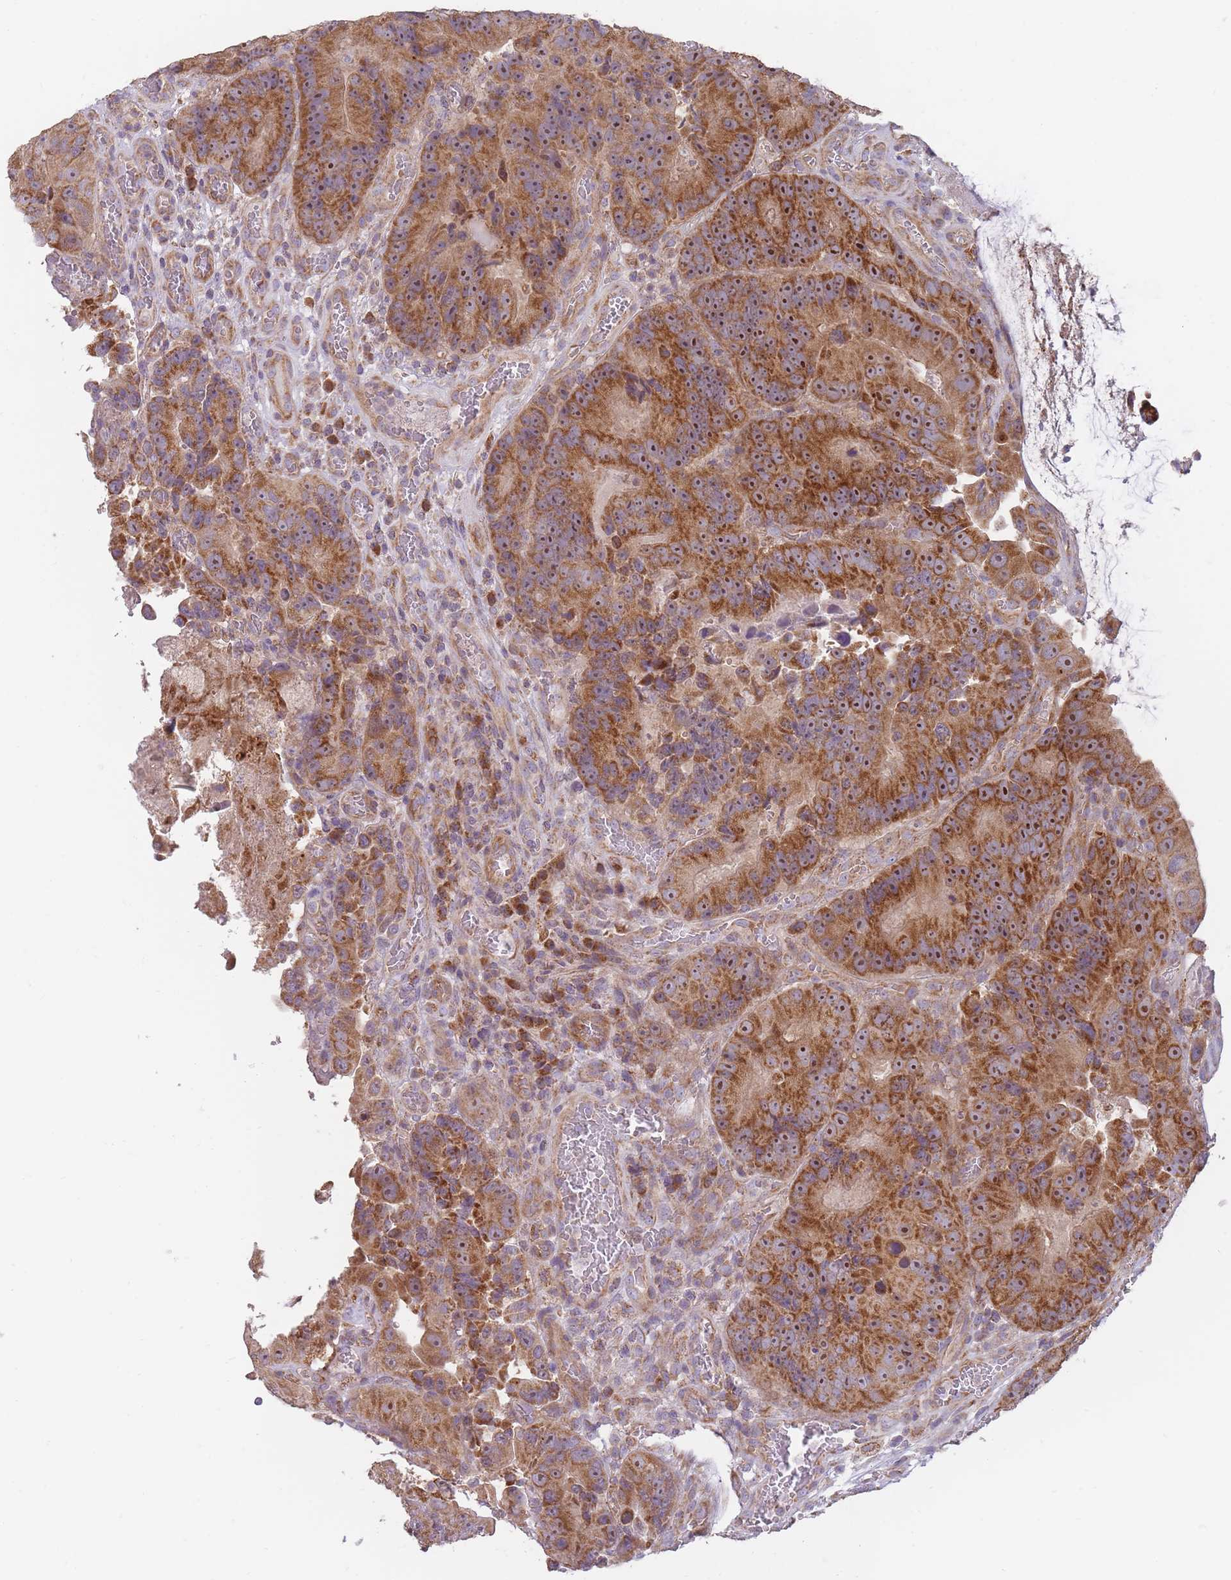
{"staining": {"intensity": "strong", "quantity": ">75%", "location": "cytoplasmic/membranous,nuclear"}, "tissue": "colorectal cancer", "cell_type": "Tumor cells", "image_type": "cancer", "snomed": [{"axis": "morphology", "description": "Adenocarcinoma, NOS"}, {"axis": "topography", "description": "Colon"}], "caption": "Protein expression analysis of colorectal adenocarcinoma shows strong cytoplasmic/membranous and nuclear positivity in approximately >75% of tumor cells. The protein is shown in brown color, while the nuclei are stained blue.", "gene": "NDUFA9", "patient": {"sex": "female", "age": 86}}